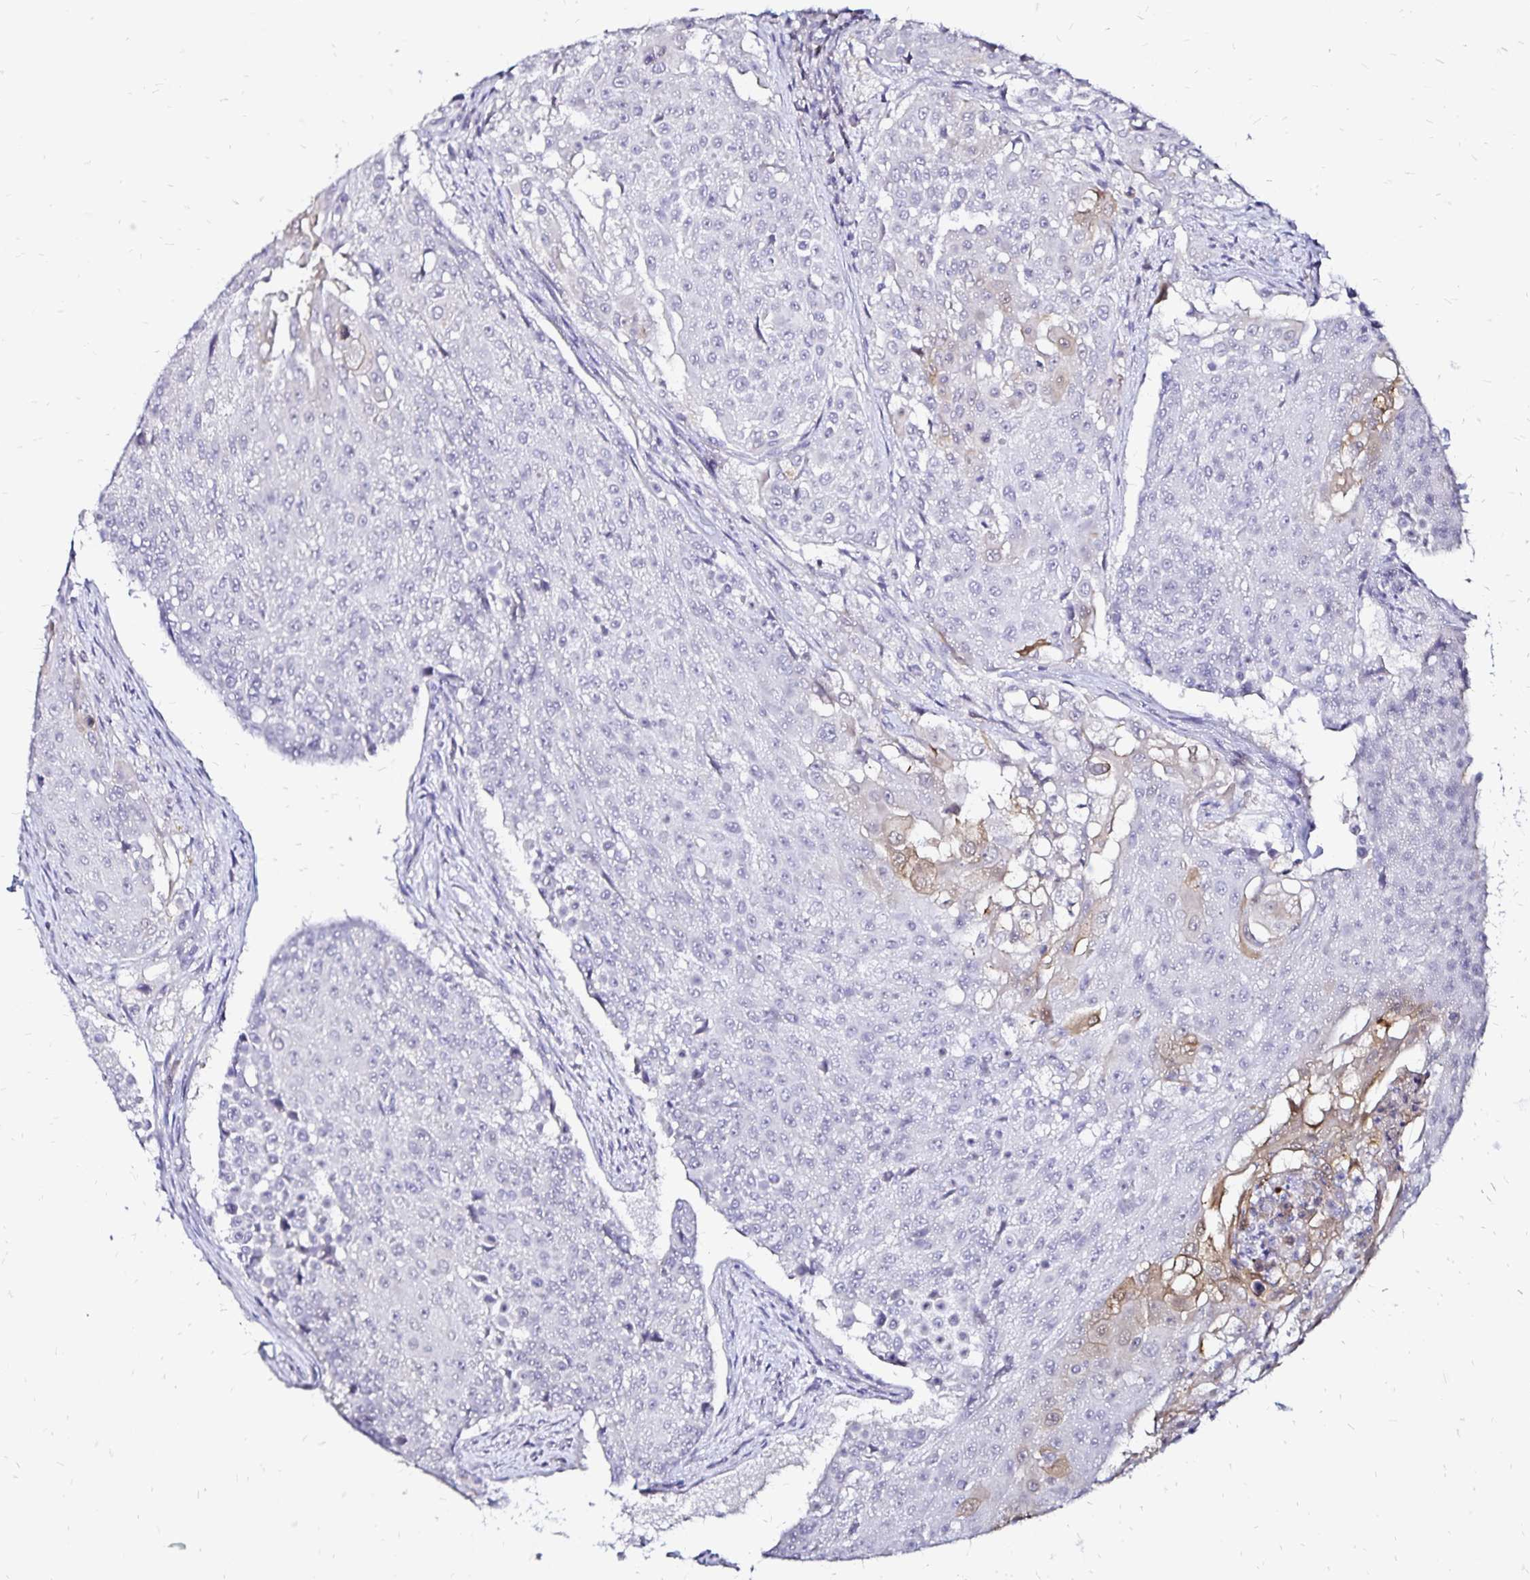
{"staining": {"intensity": "negative", "quantity": "none", "location": "none"}, "tissue": "urothelial cancer", "cell_type": "Tumor cells", "image_type": "cancer", "snomed": [{"axis": "morphology", "description": "Urothelial carcinoma, High grade"}, {"axis": "topography", "description": "Urinary bladder"}], "caption": "The histopathology image reveals no significant staining in tumor cells of urothelial cancer.", "gene": "SLC5A1", "patient": {"sex": "female", "age": 63}}